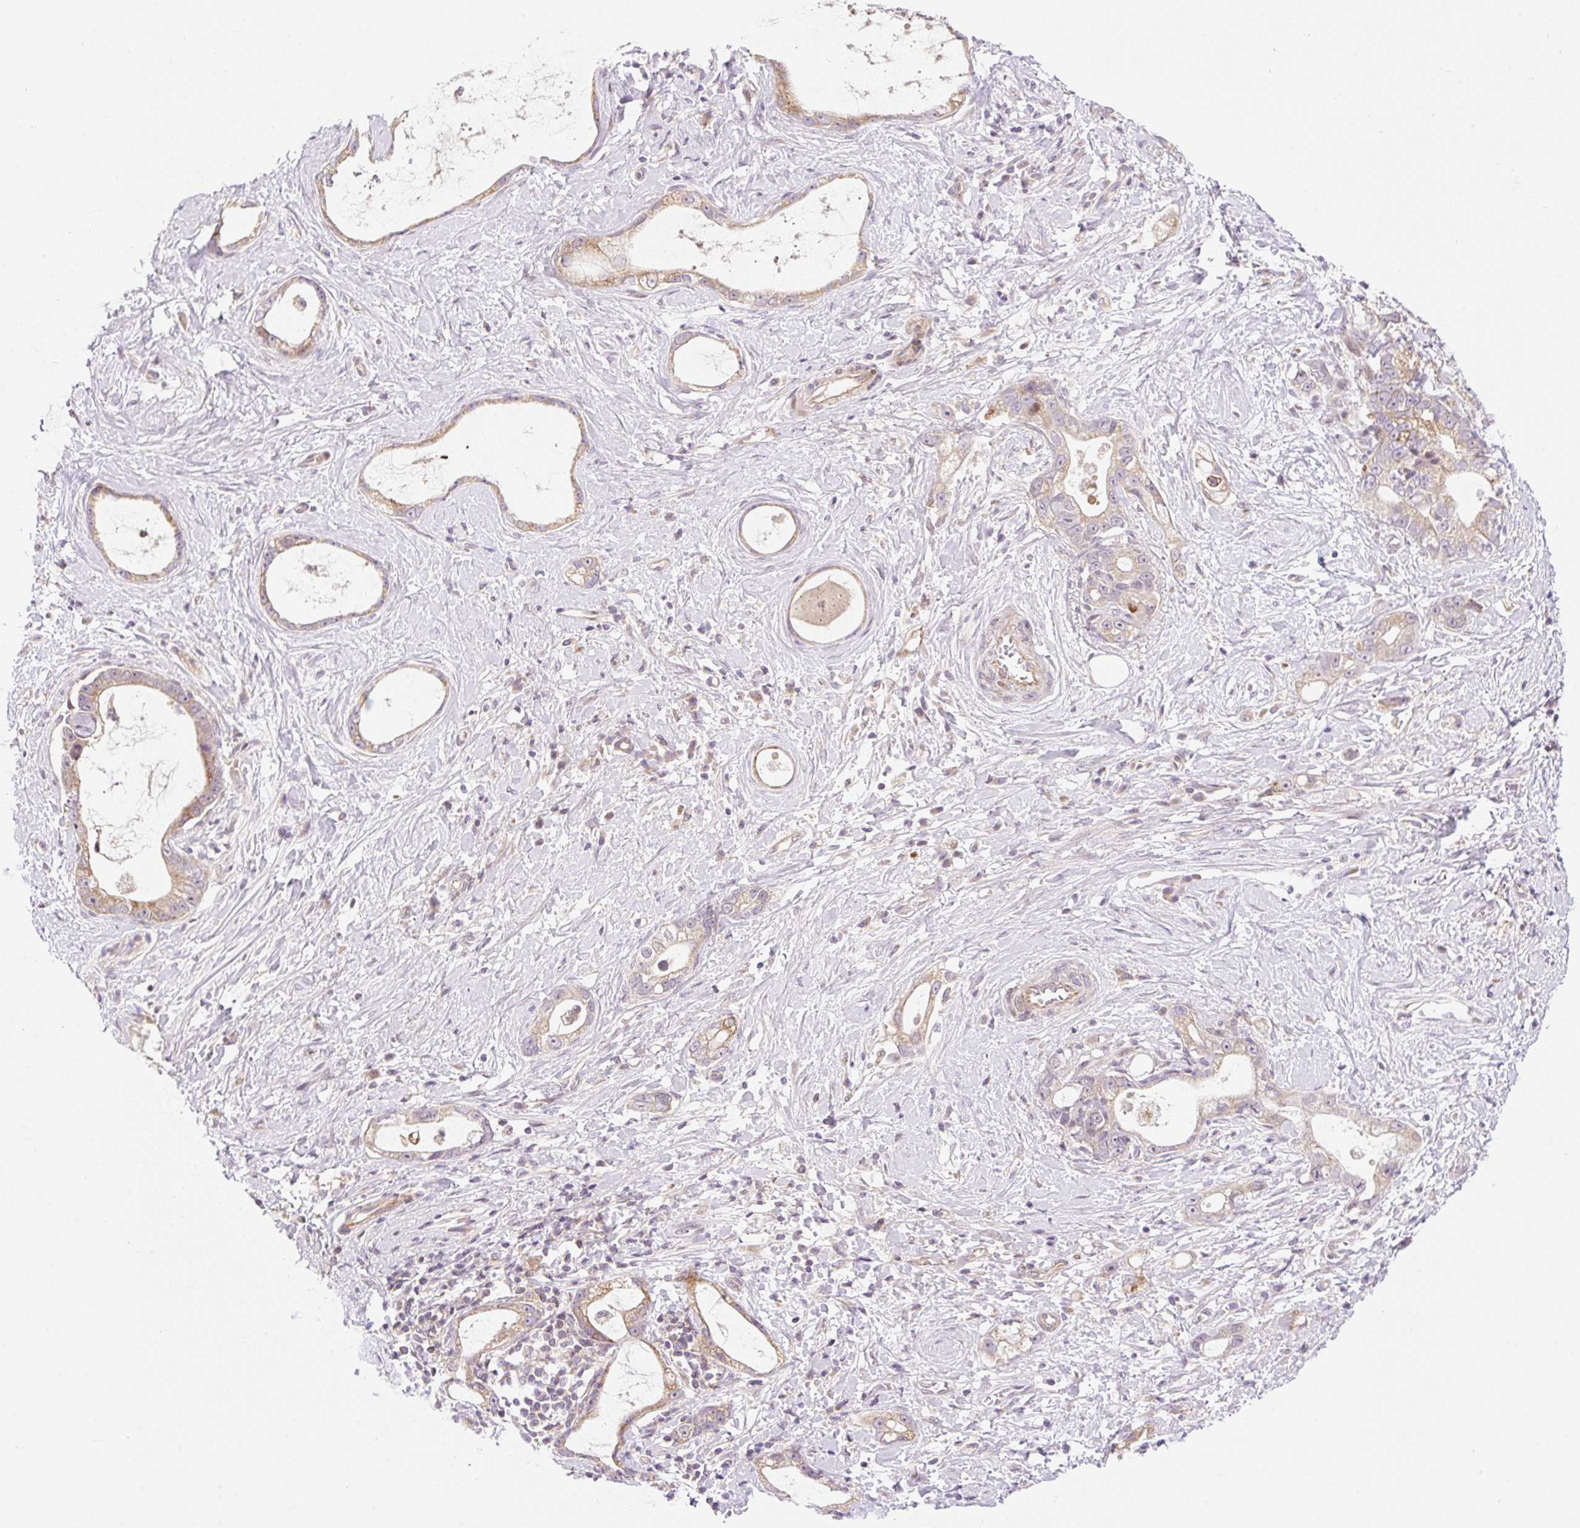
{"staining": {"intensity": "moderate", "quantity": "25%-75%", "location": "cytoplasmic/membranous"}, "tissue": "stomach cancer", "cell_type": "Tumor cells", "image_type": "cancer", "snomed": [{"axis": "morphology", "description": "Adenocarcinoma, NOS"}, {"axis": "topography", "description": "Stomach"}], "caption": "Moderate cytoplasmic/membranous positivity for a protein is present in approximately 25%-75% of tumor cells of stomach adenocarcinoma using IHC.", "gene": "ZNF394", "patient": {"sex": "male", "age": 55}}